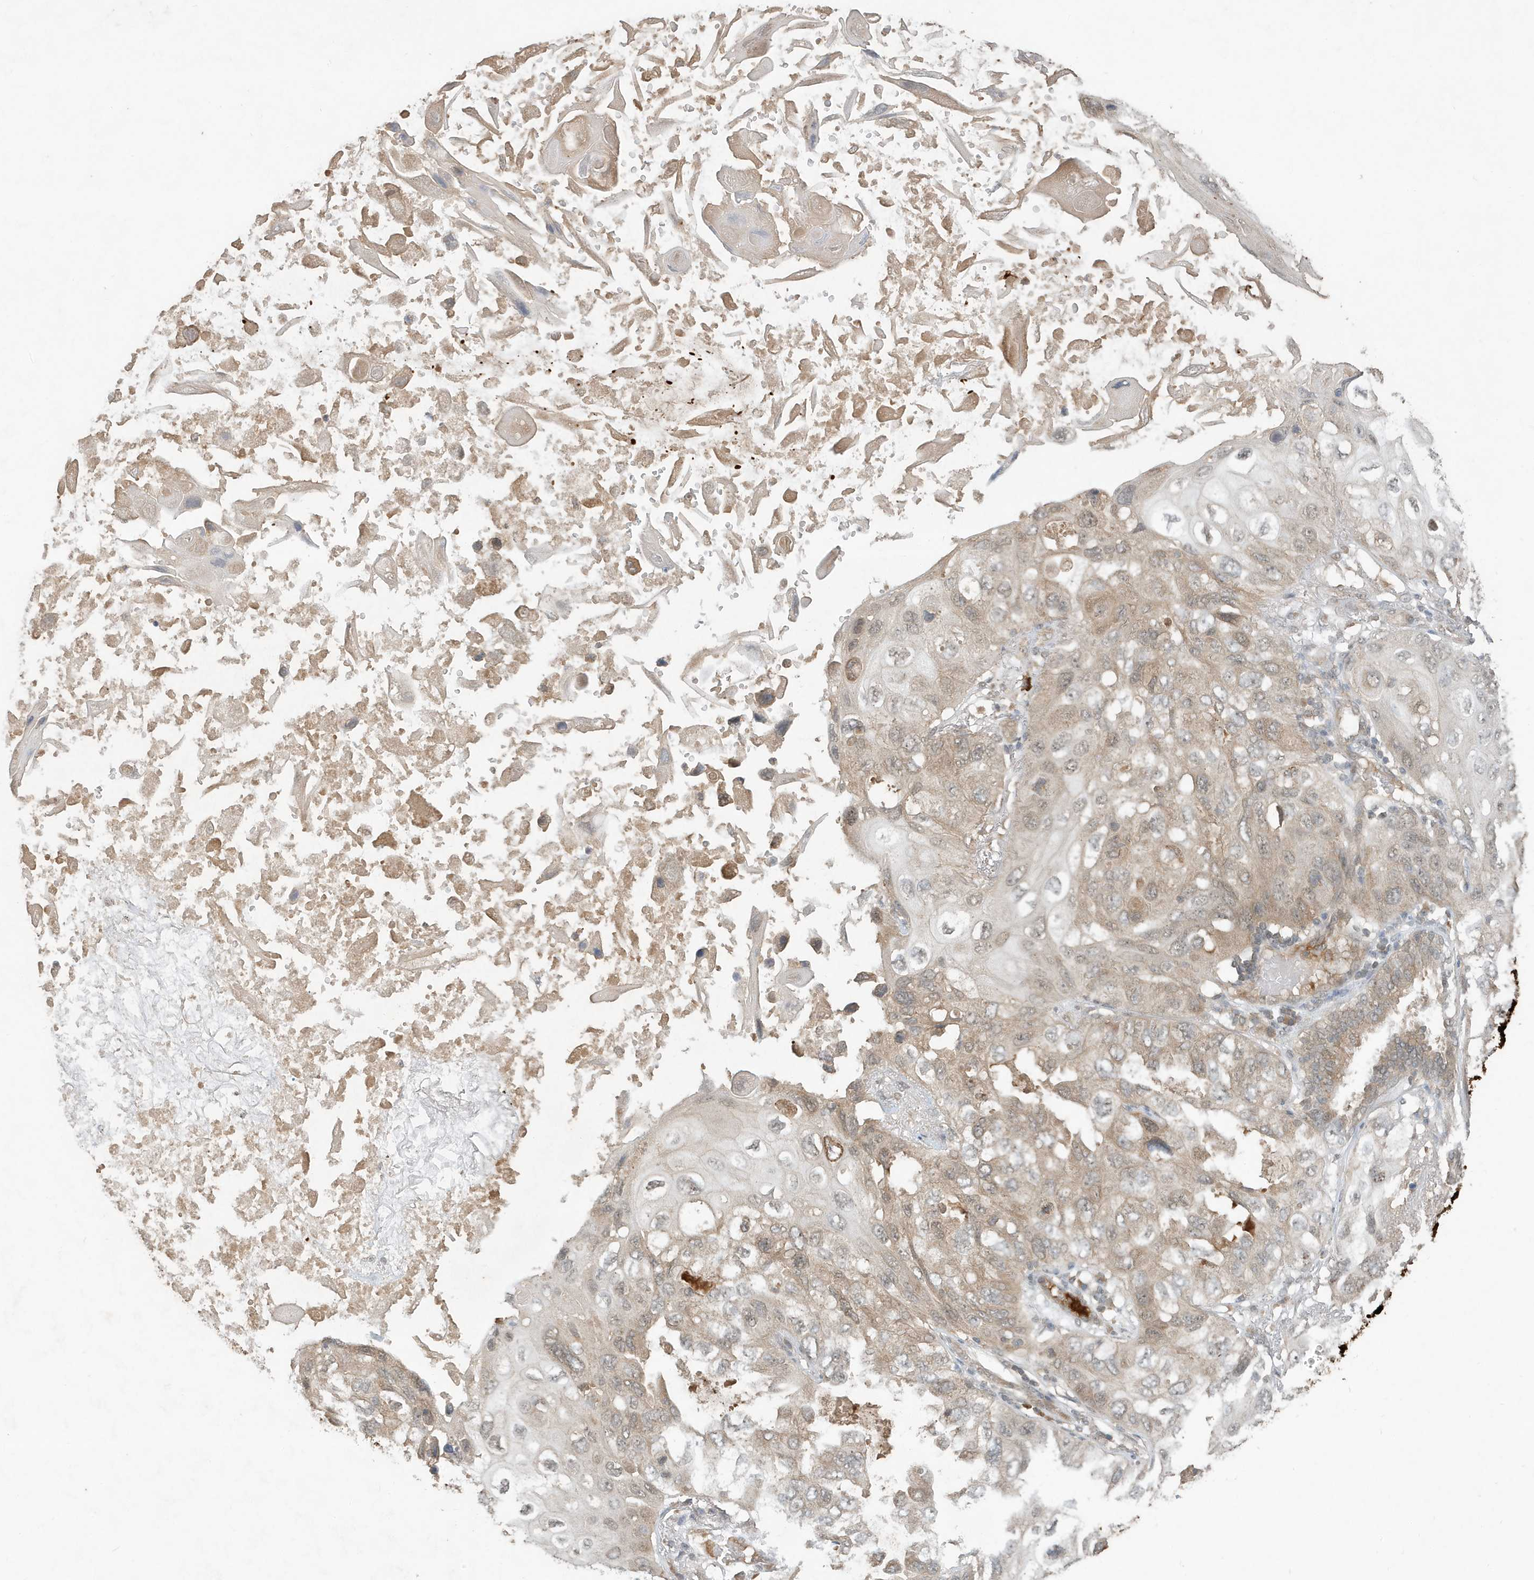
{"staining": {"intensity": "weak", "quantity": "25%-75%", "location": "cytoplasmic/membranous"}, "tissue": "lung cancer", "cell_type": "Tumor cells", "image_type": "cancer", "snomed": [{"axis": "morphology", "description": "Squamous cell carcinoma, NOS"}, {"axis": "topography", "description": "Lung"}], "caption": "Human lung cancer stained with a protein marker reveals weak staining in tumor cells.", "gene": "ABCB9", "patient": {"sex": "female", "age": 73}}